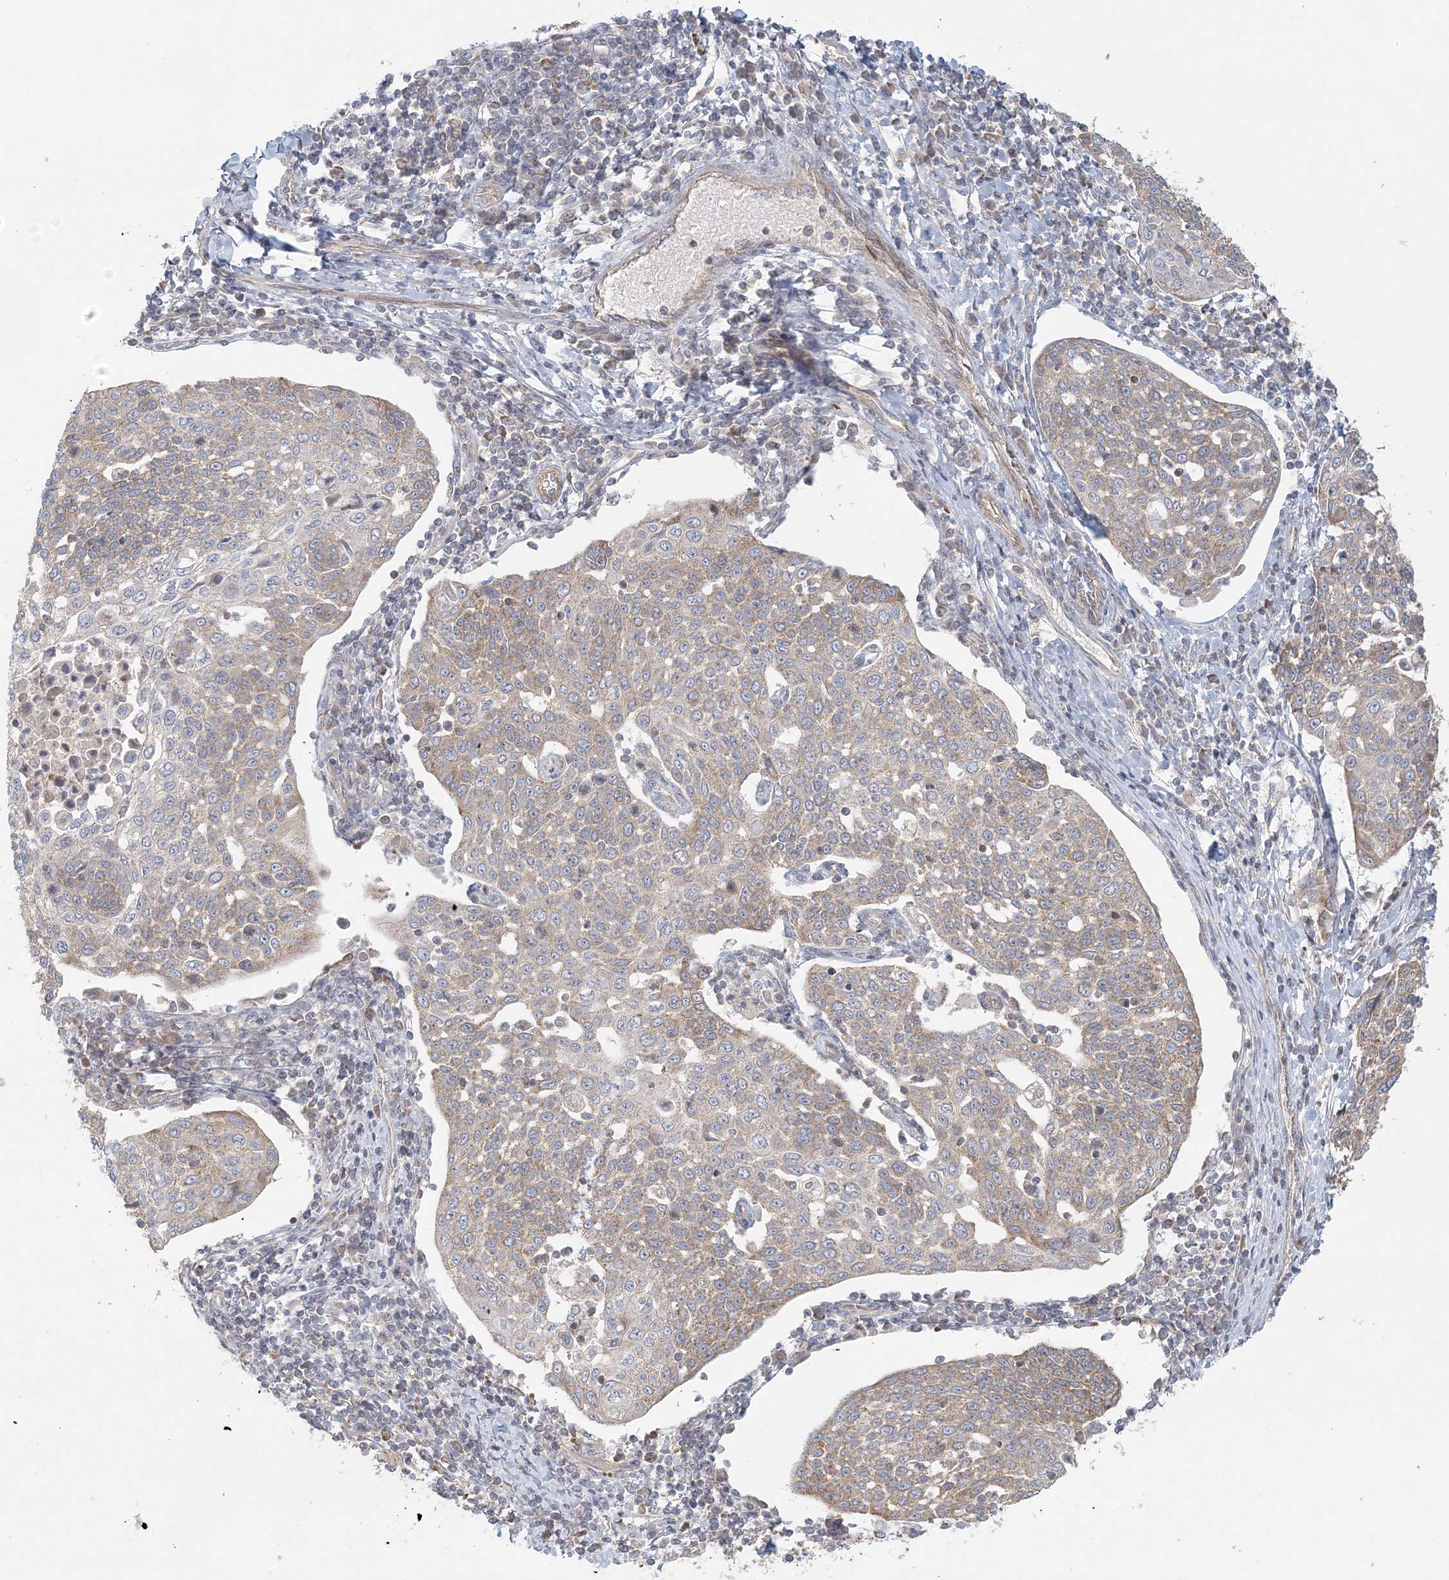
{"staining": {"intensity": "weak", "quantity": ">75%", "location": "cytoplasmic/membranous"}, "tissue": "cervical cancer", "cell_type": "Tumor cells", "image_type": "cancer", "snomed": [{"axis": "morphology", "description": "Squamous cell carcinoma, NOS"}, {"axis": "topography", "description": "Cervix"}], "caption": "Immunohistochemistry image of neoplastic tissue: cervical squamous cell carcinoma stained using immunohistochemistry (IHC) displays low levels of weak protein expression localized specifically in the cytoplasmic/membranous of tumor cells, appearing as a cytoplasmic/membranous brown color.", "gene": "KIAA0232", "patient": {"sex": "female", "age": 34}}